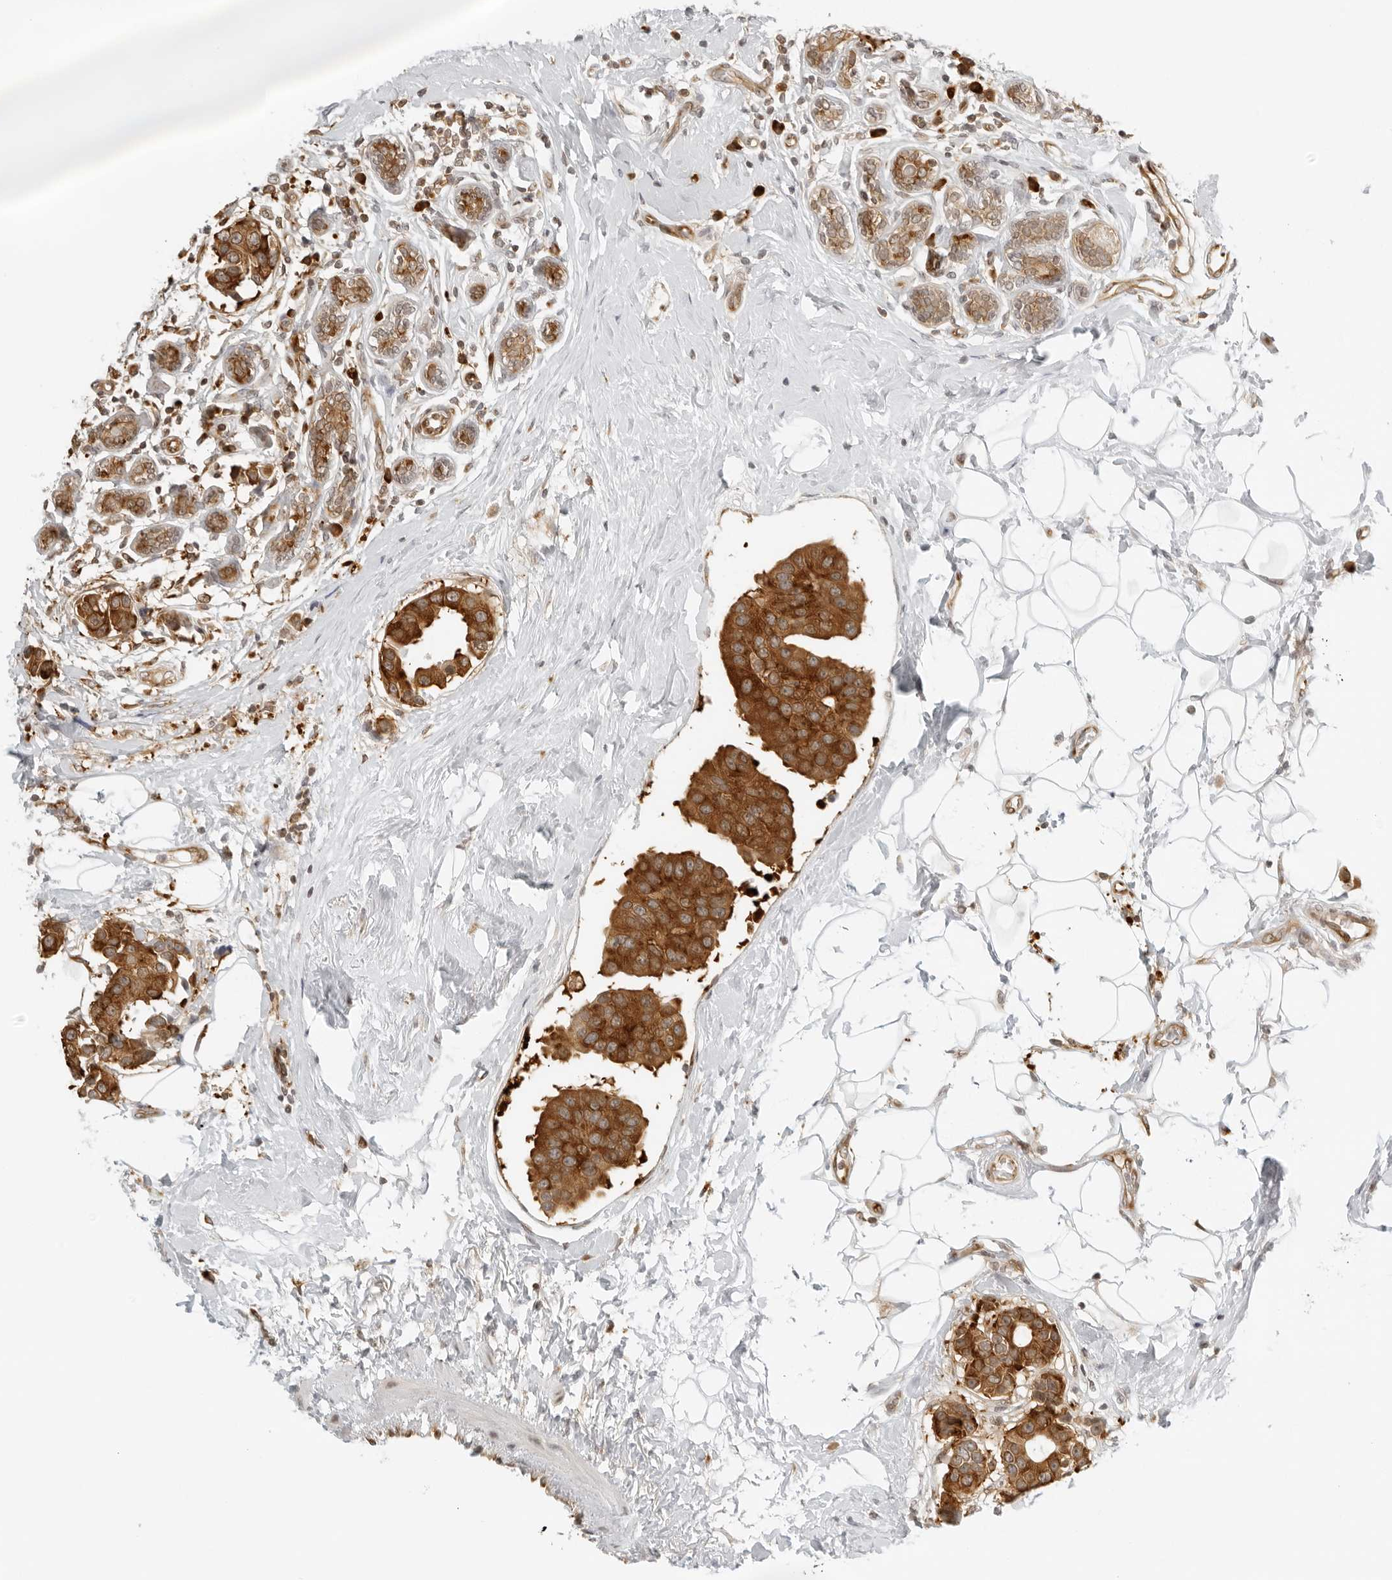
{"staining": {"intensity": "strong", "quantity": ">75%", "location": "cytoplasmic/membranous"}, "tissue": "breast cancer", "cell_type": "Tumor cells", "image_type": "cancer", "snomed": [{"axis": "morphology", "description": "Normal tissue, NOS"}, {"axis": "morphology", "description": "Duct carcinoma"}, {"axis": "topography", "description": "Breast"}], "caption": "Tumor cells show high levels of strong cytoplasmic/membranous expression in about >75% of cells in breast cancer (infiltrating ductal carcinoma).", "gene": "EIF4G1", "patient": {"sex": "female", "age": 39}}